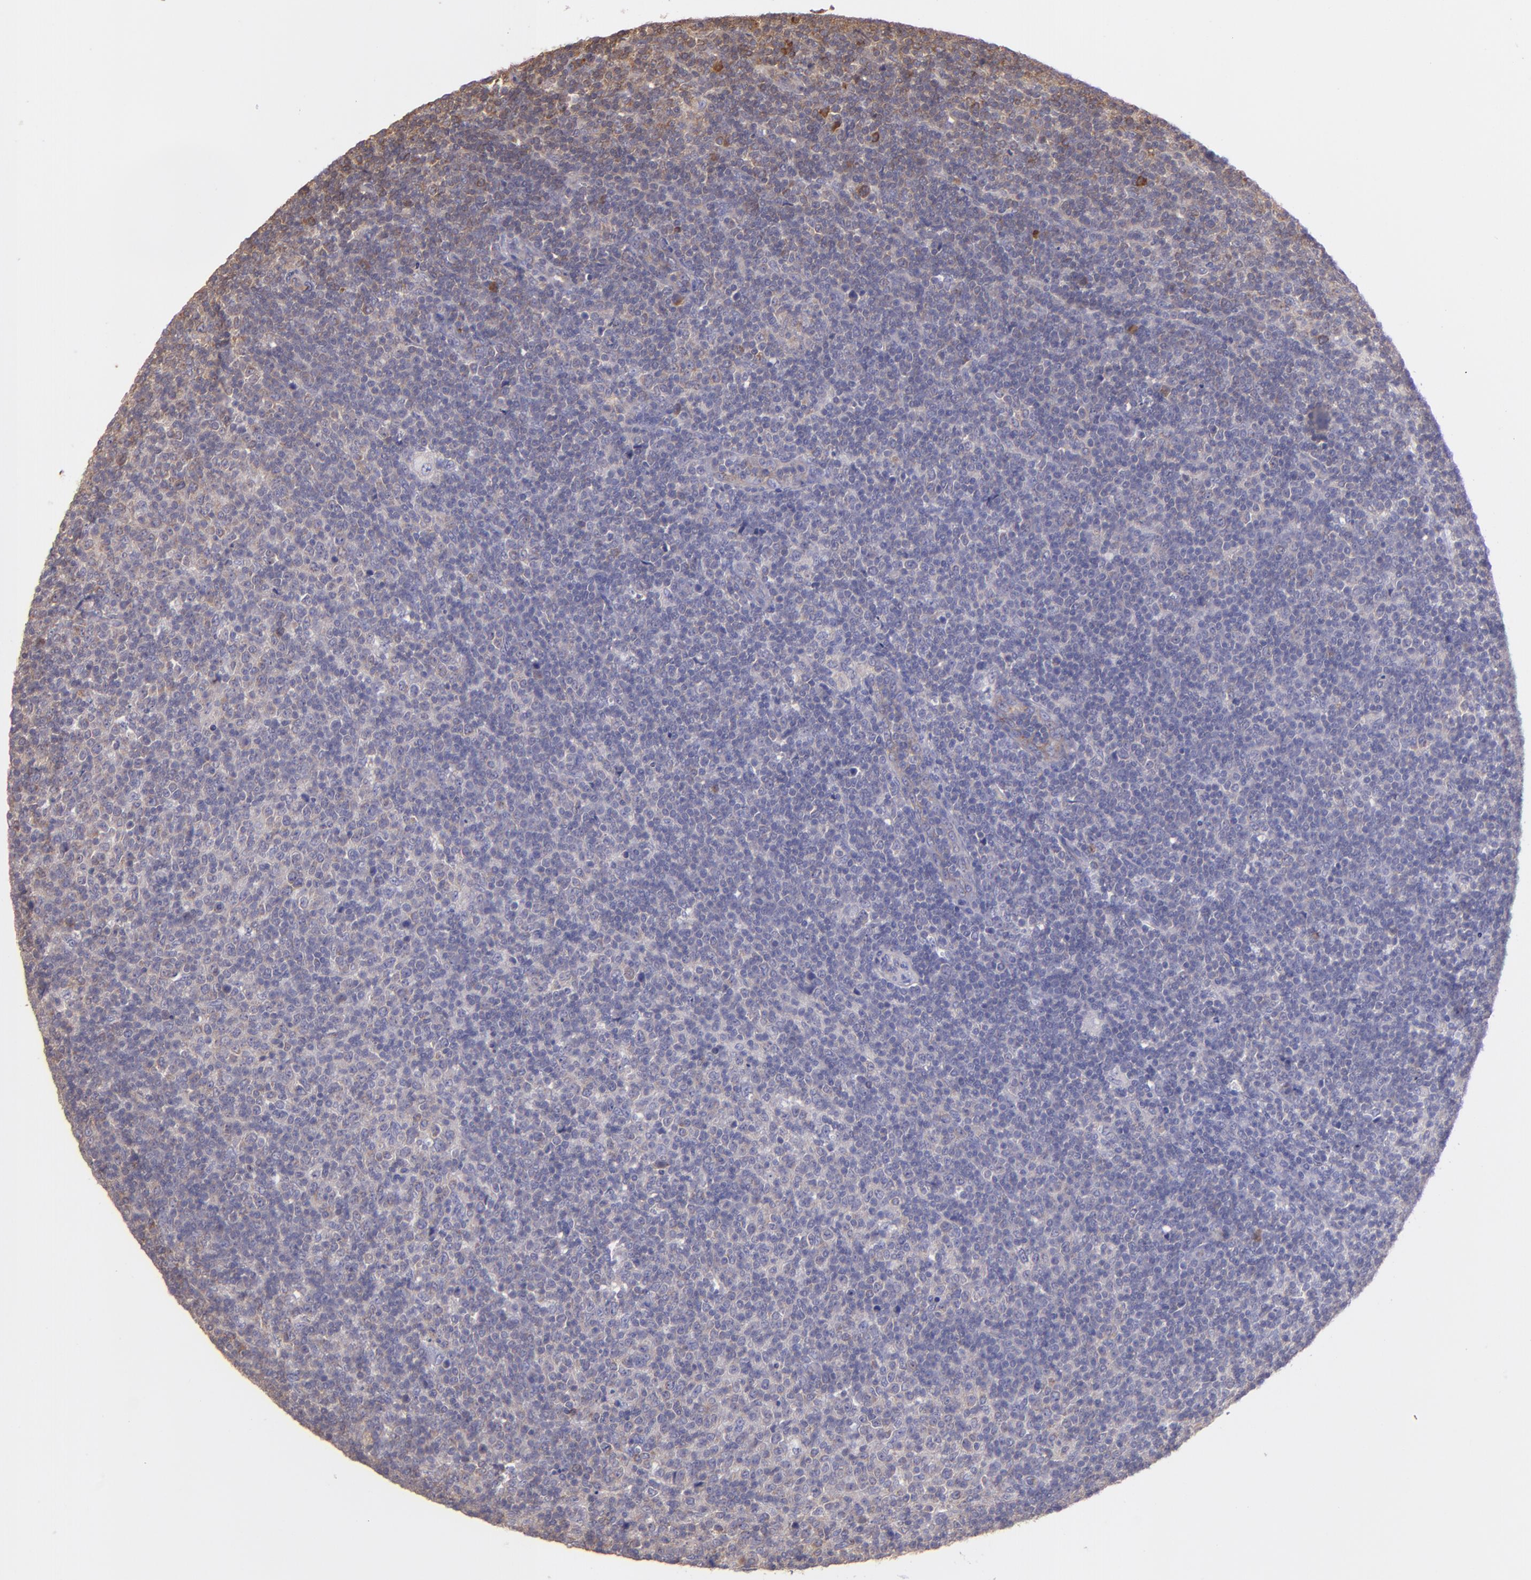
{"staining": {"intensity": "moderate", "quantity": ">75%", "location": "cytoplasmic/membranous"}, "tissue": "lymphoma", "cell_type": "Tumor cells", "image_type": "cancer", "snomed": [{"axis": "morphology", "description": "Malignant lymphoma, non-Hodgkin's type, Low grade"}, {"axis": "topography", "description": "Lymph node"}], "caption": "High-power microscopy captured an IHC photomicrograph of lymphoma, revealing moderate cytoplasmic/membranous staining in approximately >75% of tumor cells.", "gene": "ECE1", "patient": {"sex": "male", "age": 70}}